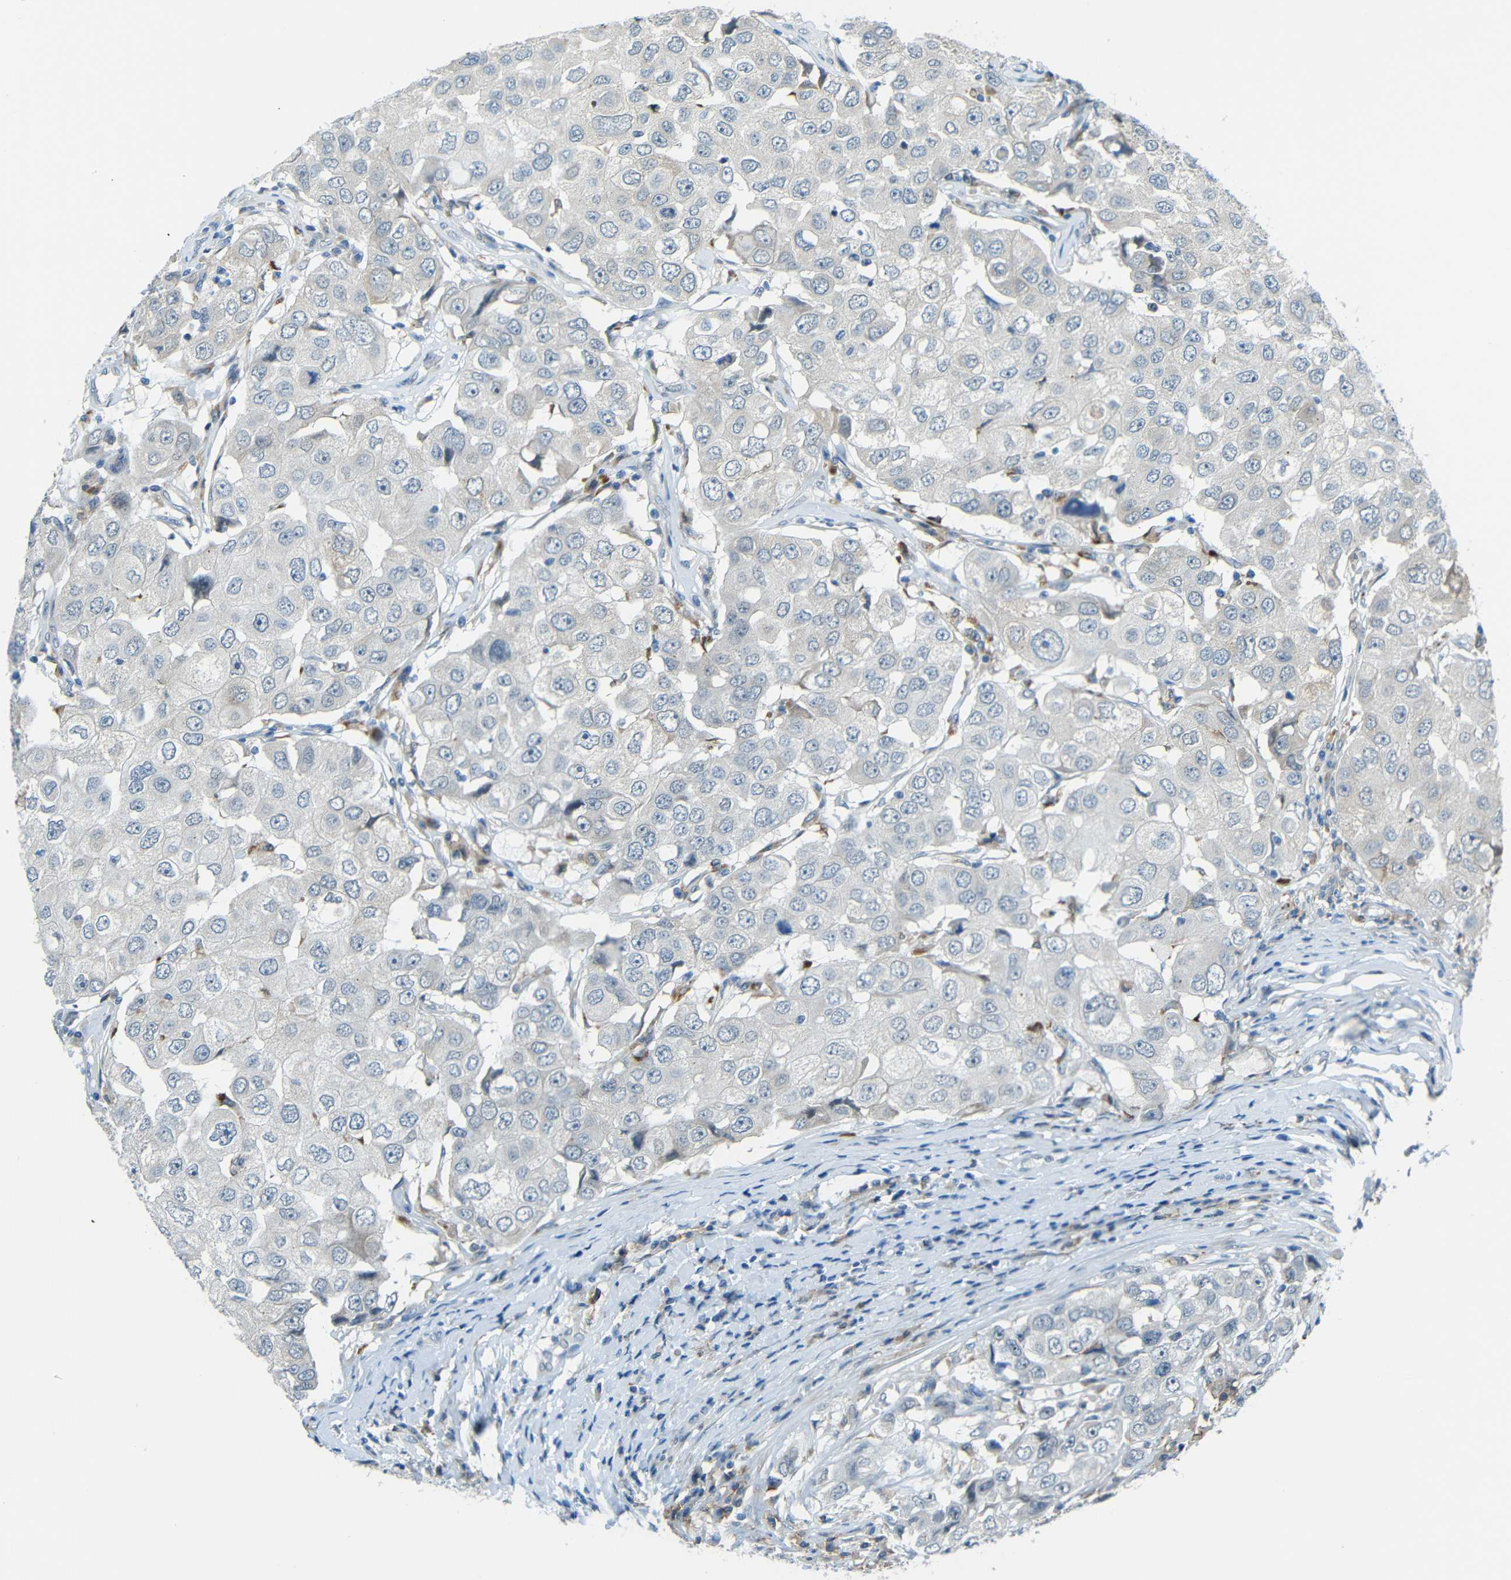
{"staining": {"intensity": "negative", "quantity": "none", "location": "none"}, "tissue": "breast cancer", "cell_type": "Tumor cells", "image_type": "cancer", "snomed": [{"axis": "morphology", "description": "Duct carcinoma"}, {"axis": "topography", "description": "Breast"}], "caption": "Breast cancer was stained to show a protein in brown. There is no significant staining in tumor cells.", "gene": "ANKRD22", "patient": {"sex": "female", "age": 27}}